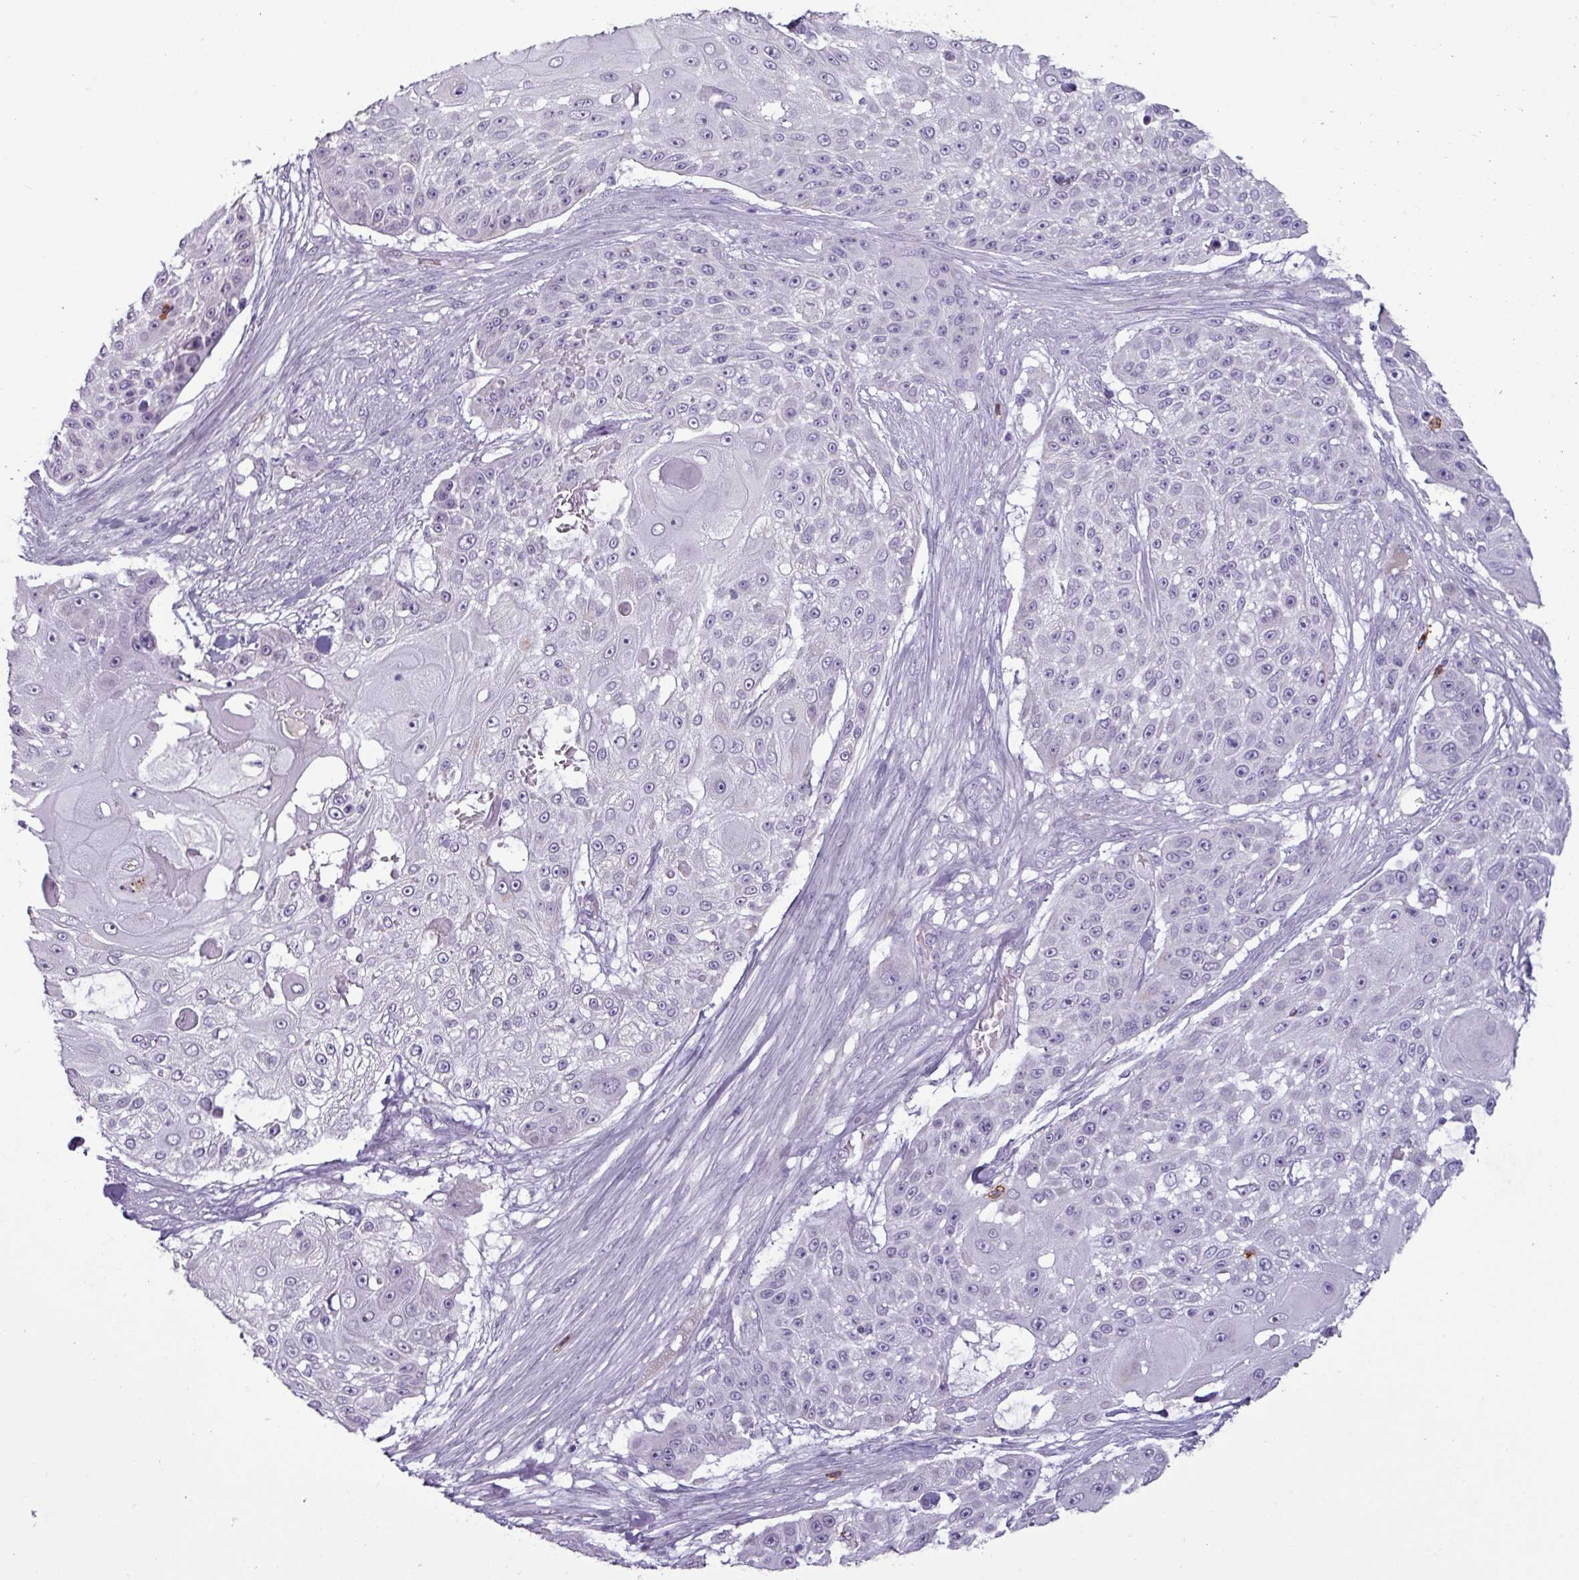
{"staining": {"intensity": "negative", "quantity": "none", "location": "none"}, "tissue": "skin cancer", "cell_type": "Tumor cells", "image_type": "cancer", "snomed": [{"axis": "morphology", "description": "Squamous cell carcinoma, NOS"}, {"axis": "topography", "description": "Skin"}], "caption": "DAB (3,3'-diaminobenzidine) immunohistochemical staining of skin cancer (squamous cell carcinoma) displays no significant expression in tumor cells.", "gene": "CD8A", "patient": {"sex": "female", "age": 86}}